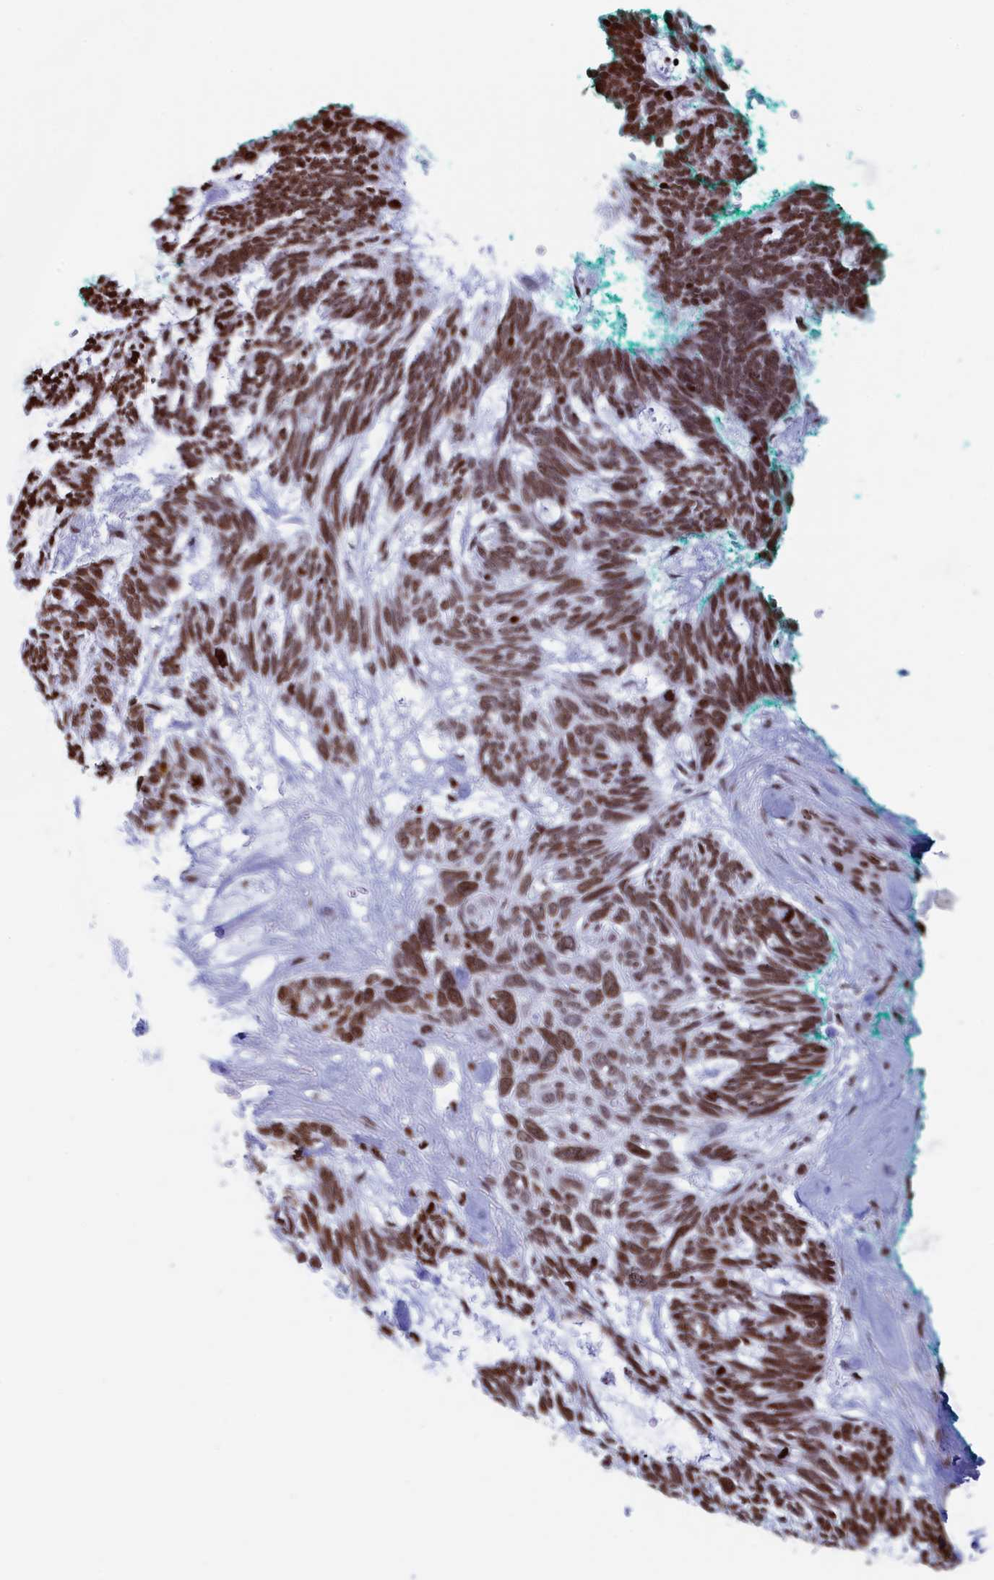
{"staining": {"intensity": "moderate", "quantity": ">75%", "location": "nuclear"}, "tissue": "skin cancer", "cell_type": "Tumor cells", "image_type": "cancer", "snomed": [{"axis": "morphology", "description": "Basal cell carcinoma"}, {"axis": "topography", "description": "Skin"}], "caption": "Brown immunohistochemical staining in human skin cancer (basal cell carcinoma) shows moderate nuclear expression in about >75% of tumor cells.", "gene": "APOBEC3A", "patient": {"sex": "male", "age": 88}}